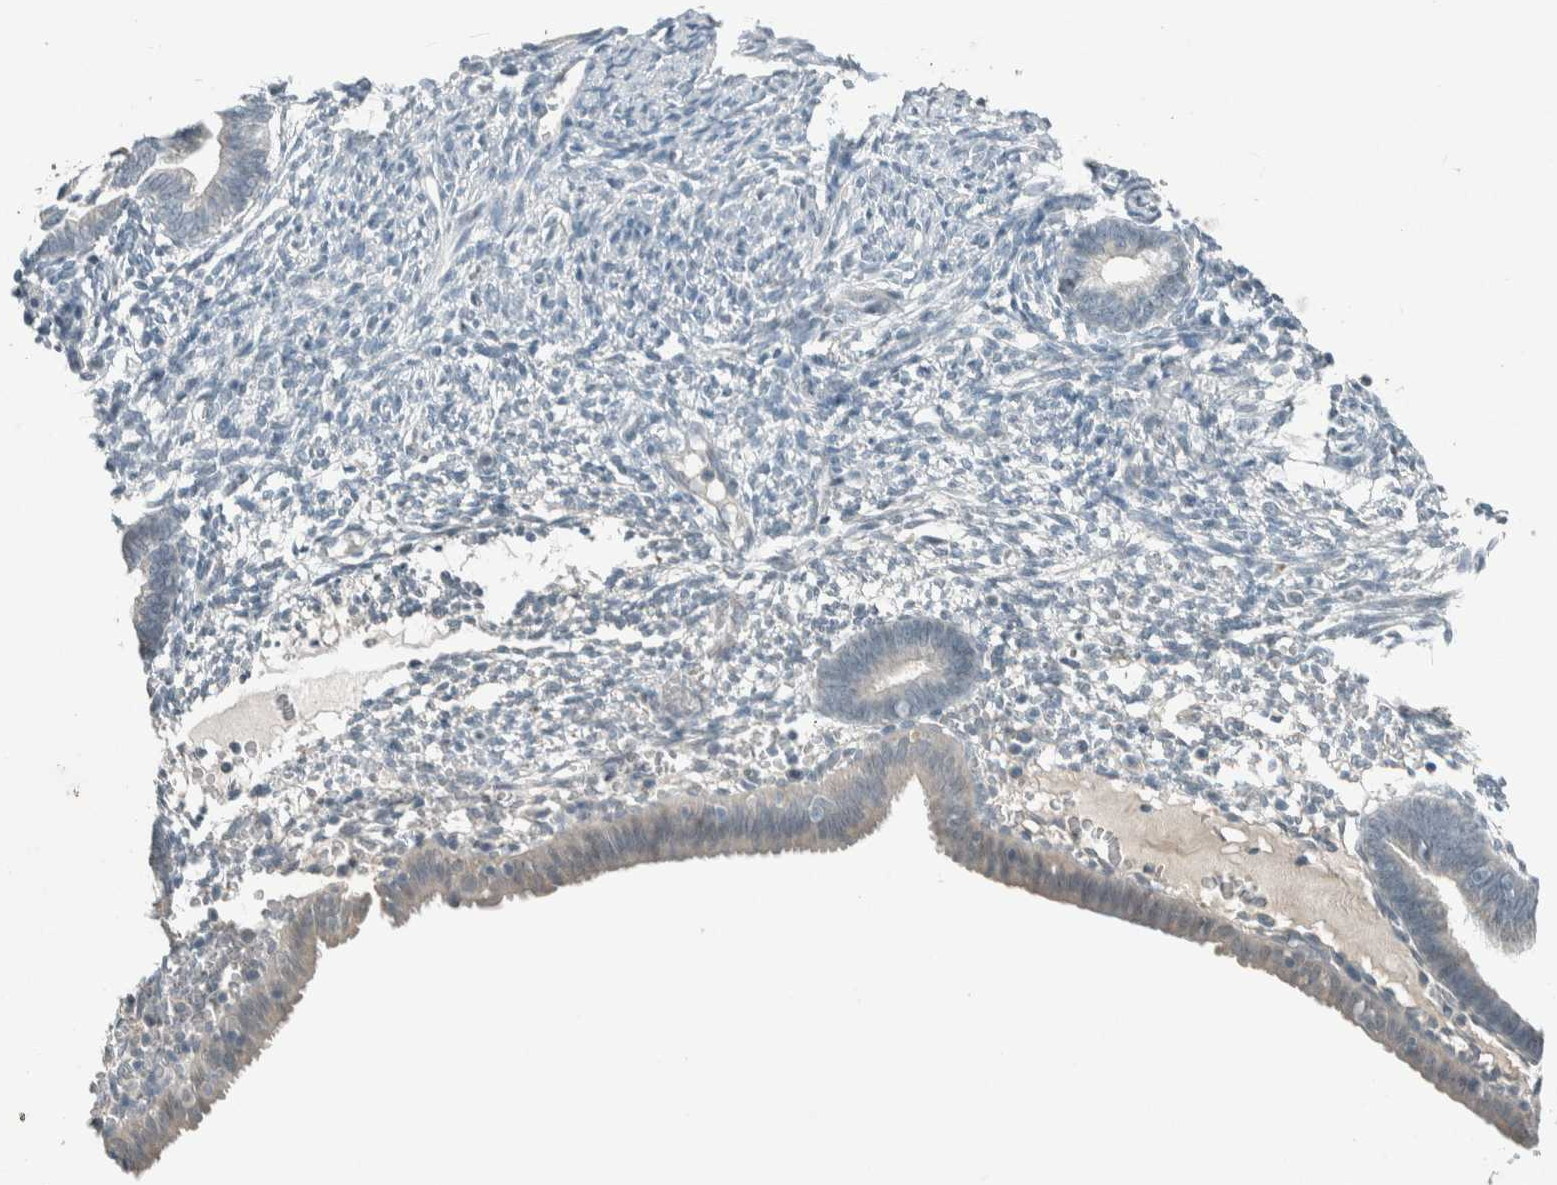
{"staining": {"intensity": "negative", "quantity": "none", "location": "none"}, "tissue": "endometrium", "cell_type": "Cells in endometrial stroma", "image_type": "normal", "snomed": [{"axis": "morphology", "description": "Normal tissue, NOS"}, {"axis": "morphology", "description": "Atrophy, NOS"}, {"axis": "topography", "description": "Uterus"}, {"axis": "topography", "description": "Endometrium"}], "caption": "Human endometrium stained for a protein using IHC reveals no positivity in cells in endometrial stroma.", "gene": "CERCAM", "patient": {"sex": "female", "age": 68}}